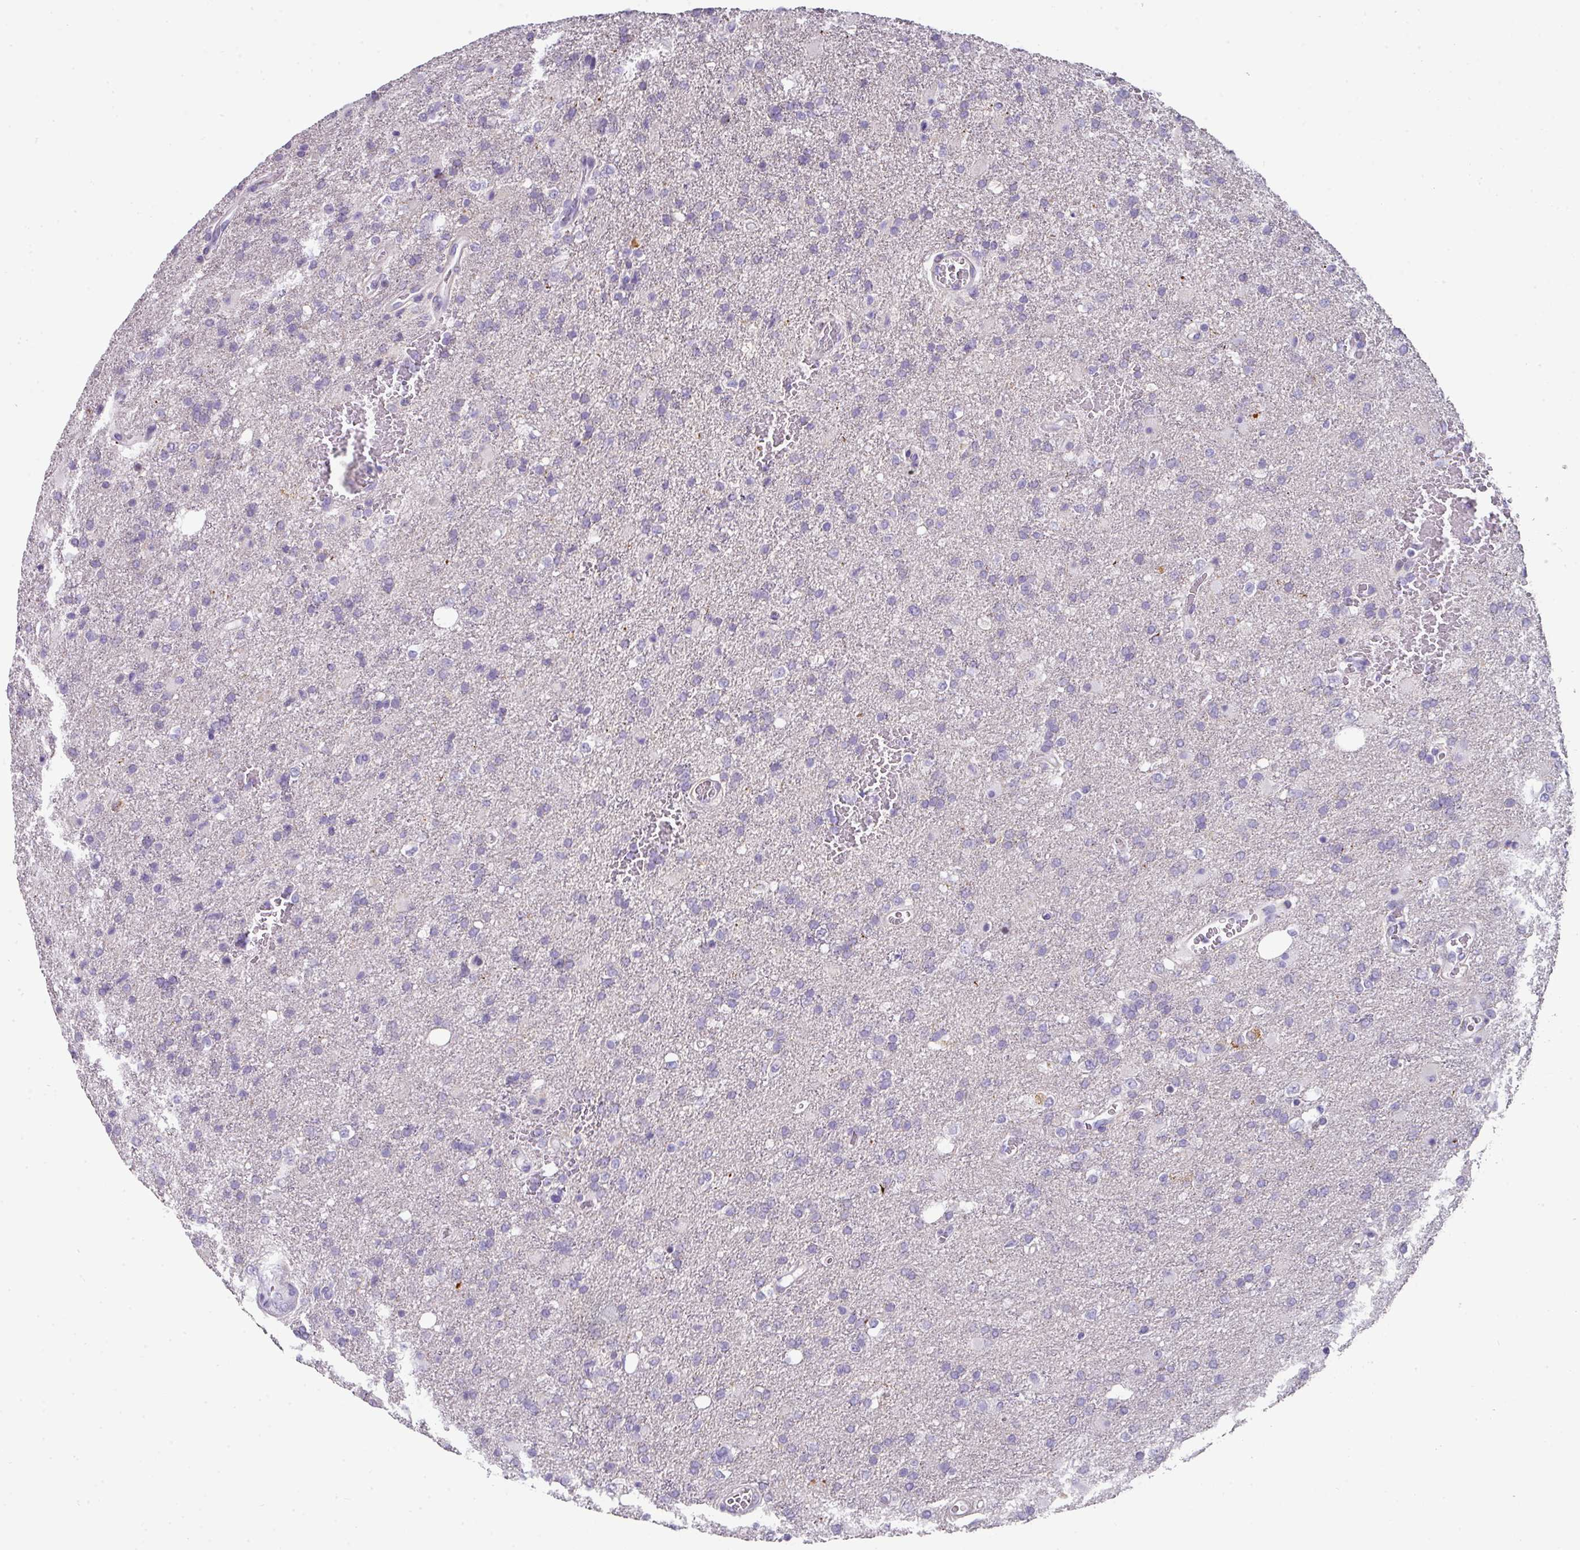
{"staining": {"intensity": "negative", "quantity": "none", "location": "none"}, "tissue": "glioma", "cell_type": "Tumor cells", "image_type": "cancer", "snomed": [{"axis": "morphology", "description": "Glioma, malignant, High grade"}, {"axis": "topography", "description": "Brain"}], "caption": "DAB (3,3'-diaminobenzidine) immunohistochemical staining of human high-grade glioma (malignant) displays no significant positivity in tumor cells. Nuclei are stained in blue.", "gene": "ANKRD29", "patient": {"sex": "female", "age": 74}}